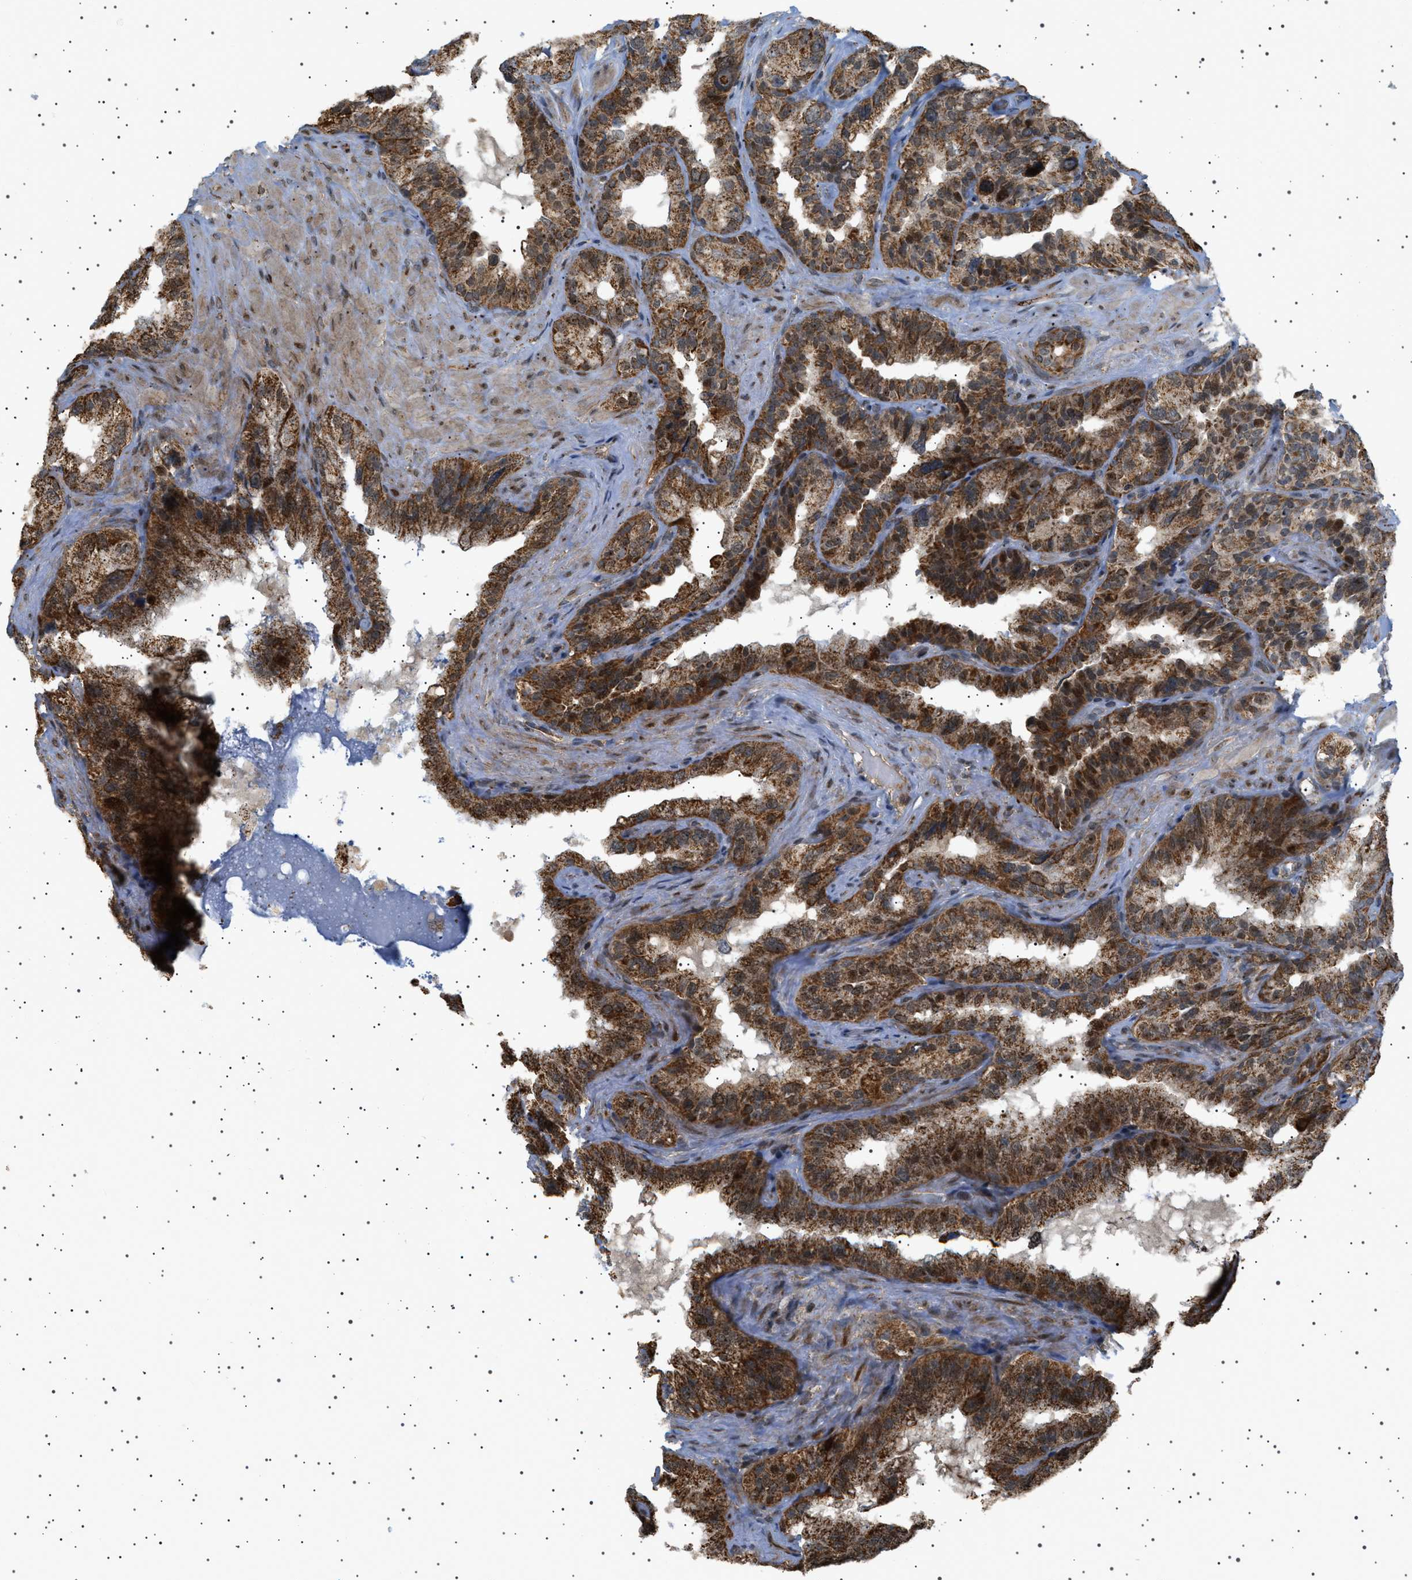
{"staining": {"intensity": "strong", "quantity": ">75%", "location": "cytoplasmic/membranous,nuclear"}, "tissue": "seminal vesicle", "cell_type": "Glandular cells", "image_type": "normal", "snomed": [{"axis": "morphology", "description": "Normal tissue, NOS"}, {"axis": "topography", "description": "Seminal veicle"}], "caption": "Immunohistochemistry histopathology image of benign human seminal vesicle stained for a protein (brown), which displays high levels of strong cytoplasmic/membranous,nuclear expression in approximately >75% of glandular cells.", "gene": "MELK", "patient": {"sex": "male", "age": 68}}